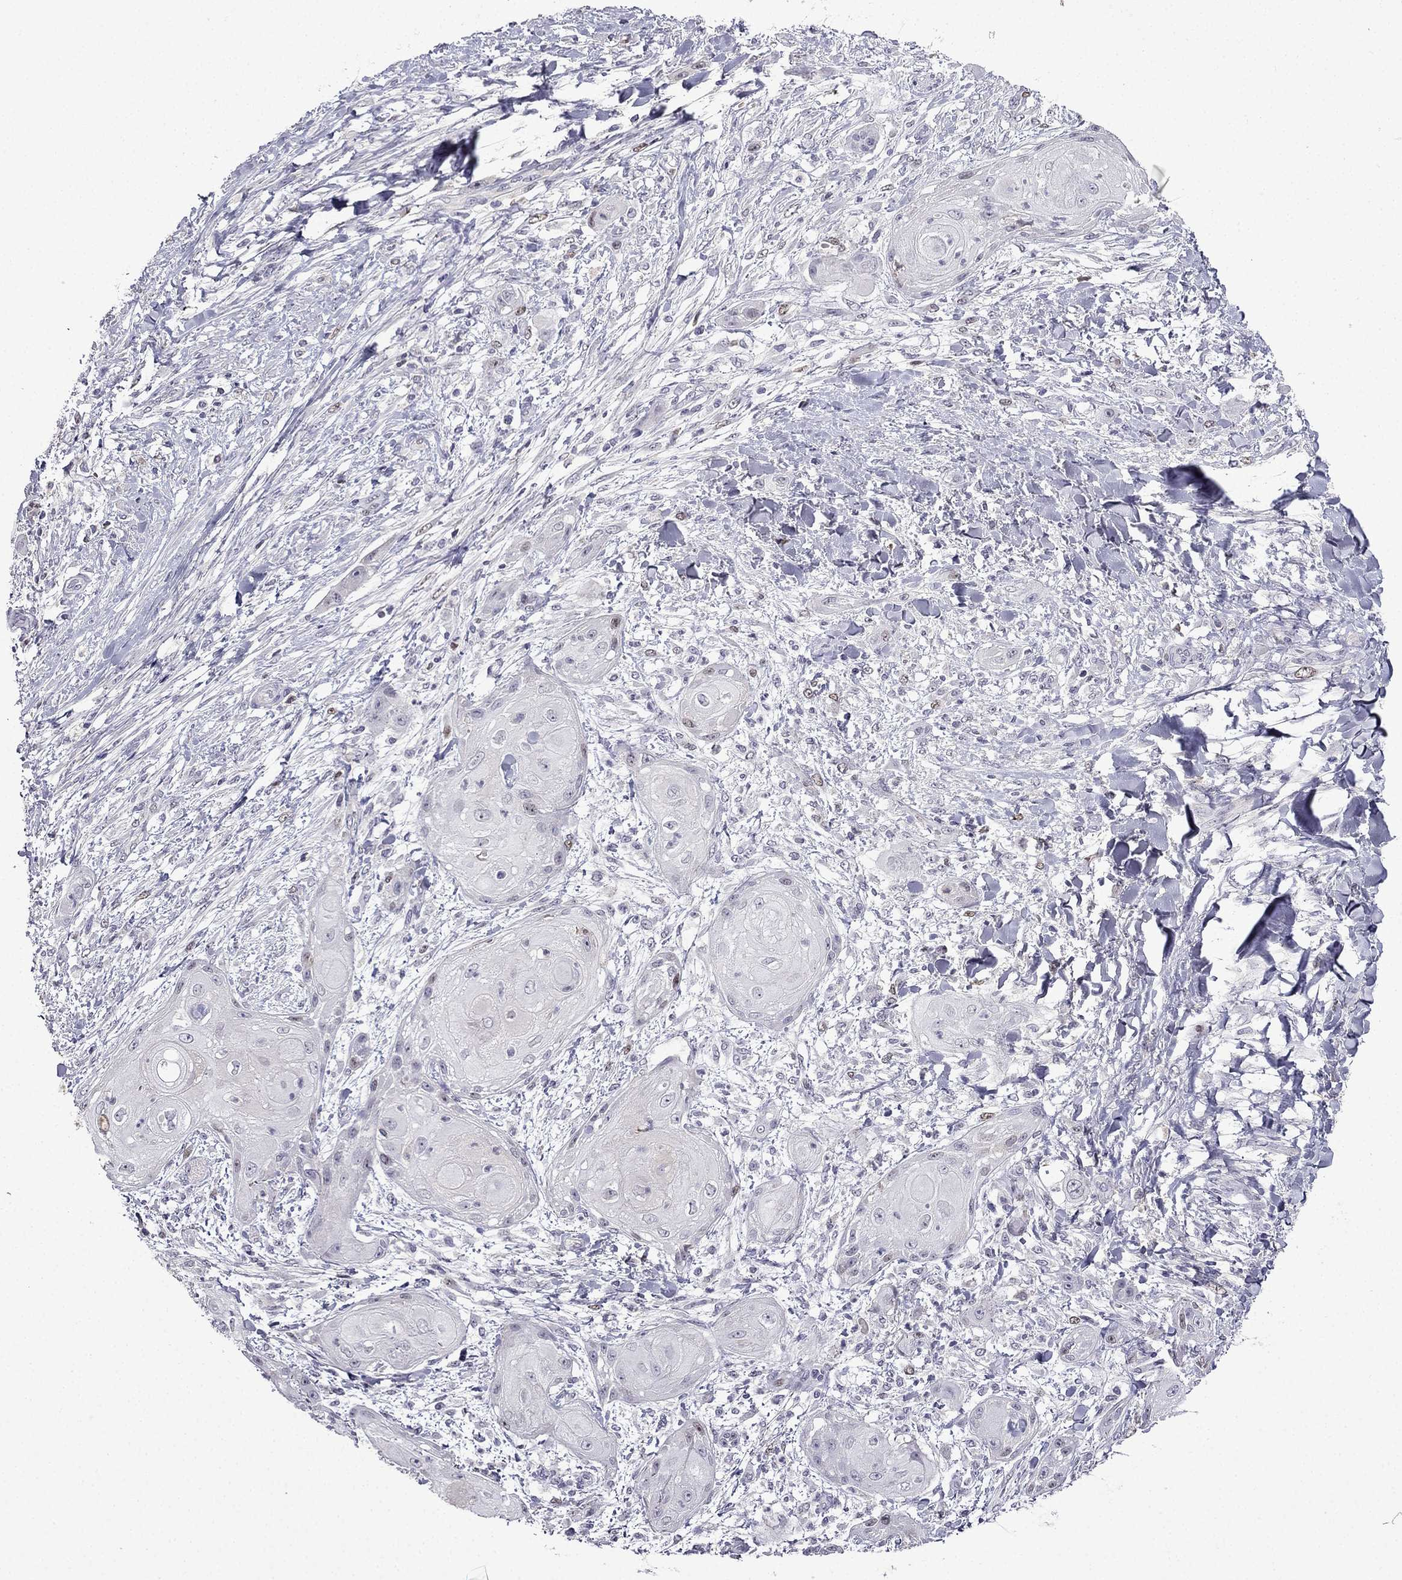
{"staining": {"intensity": "negative", "quantity": "none", "location": "none"}, "tissue": "skin cancer", "cell_type": "Tumor cells", "image_type": "cancer", "snomed": [{"axis": "morphology", "description": "Squamous cell carcinoma, NOS"}, {"axis": "topography", "description": "Skin"}], "caption": "High magnification brightfield microscopy of skin cancer (squamous cell carcinoma) stained with DAB (3,3'-diaminobenzidine) (brown) and counterstained with hematoxylin (blue): tumor cells show no significant positivity.", "gene": "UHRF1", "patient": {"sex": "male", "age": 62}}